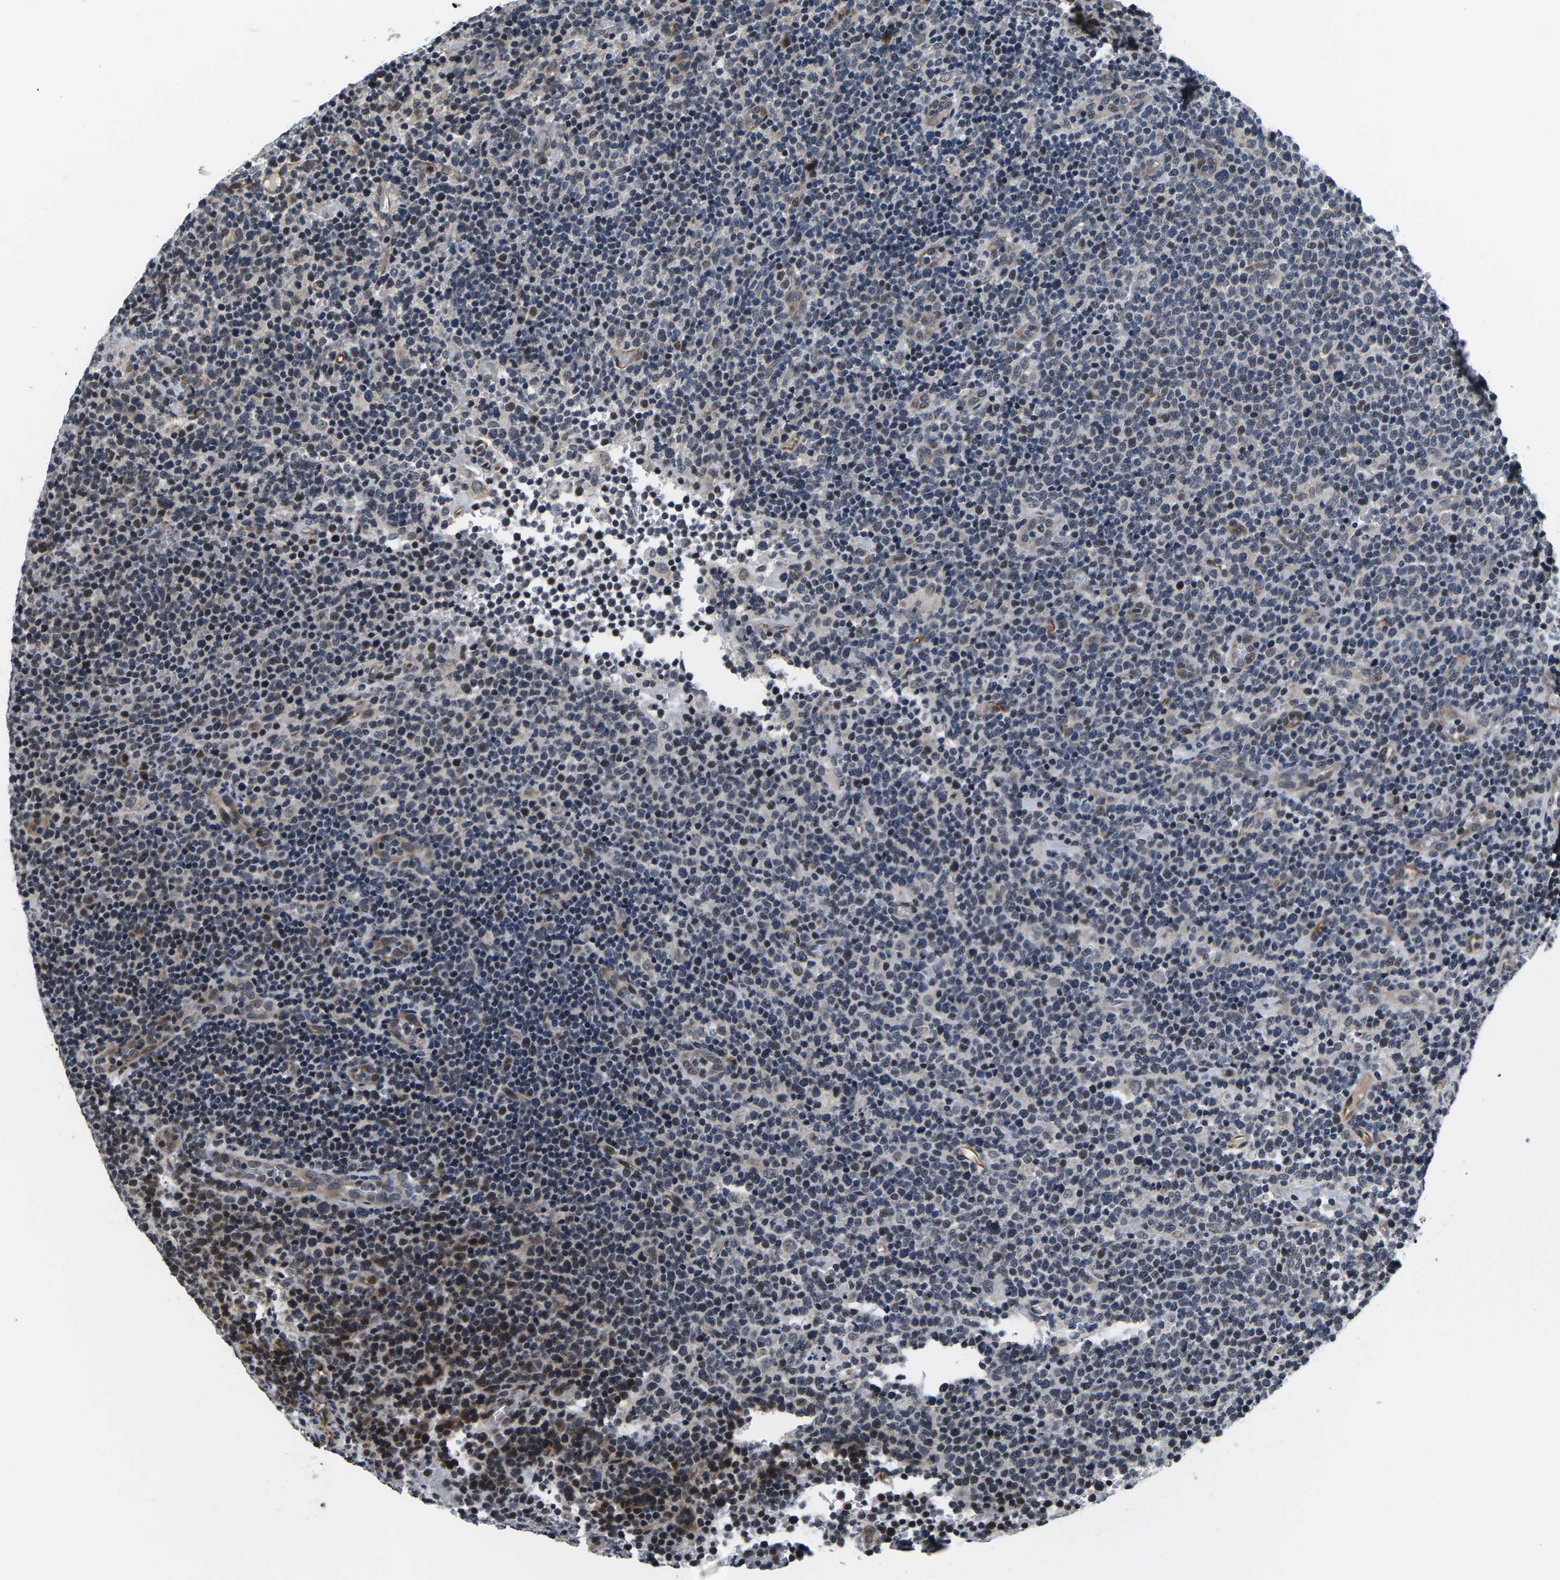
{"staining": {"intensity": "moderate", "quantity": "<25%", "location": "nuclear"}, "tissue": "lymphoma", "cell_type": "Tumor cells", "image_type": "cancer", "snomed": [{"axis": "morphology", "description": "Malignant lymphoma, non-Hodgkin's type, High grade"}, {"axis": "topography", "description": "Lymph node"}], "caption": "High-grade malignant lymphoma, non-Hodgkin's type stained for a protein (brown) shows moderate nuclear positive positivity in approximately <25% of tumor cells.", "gene": "CCNE1", "patient": {"sex": "male", "age": 61}}